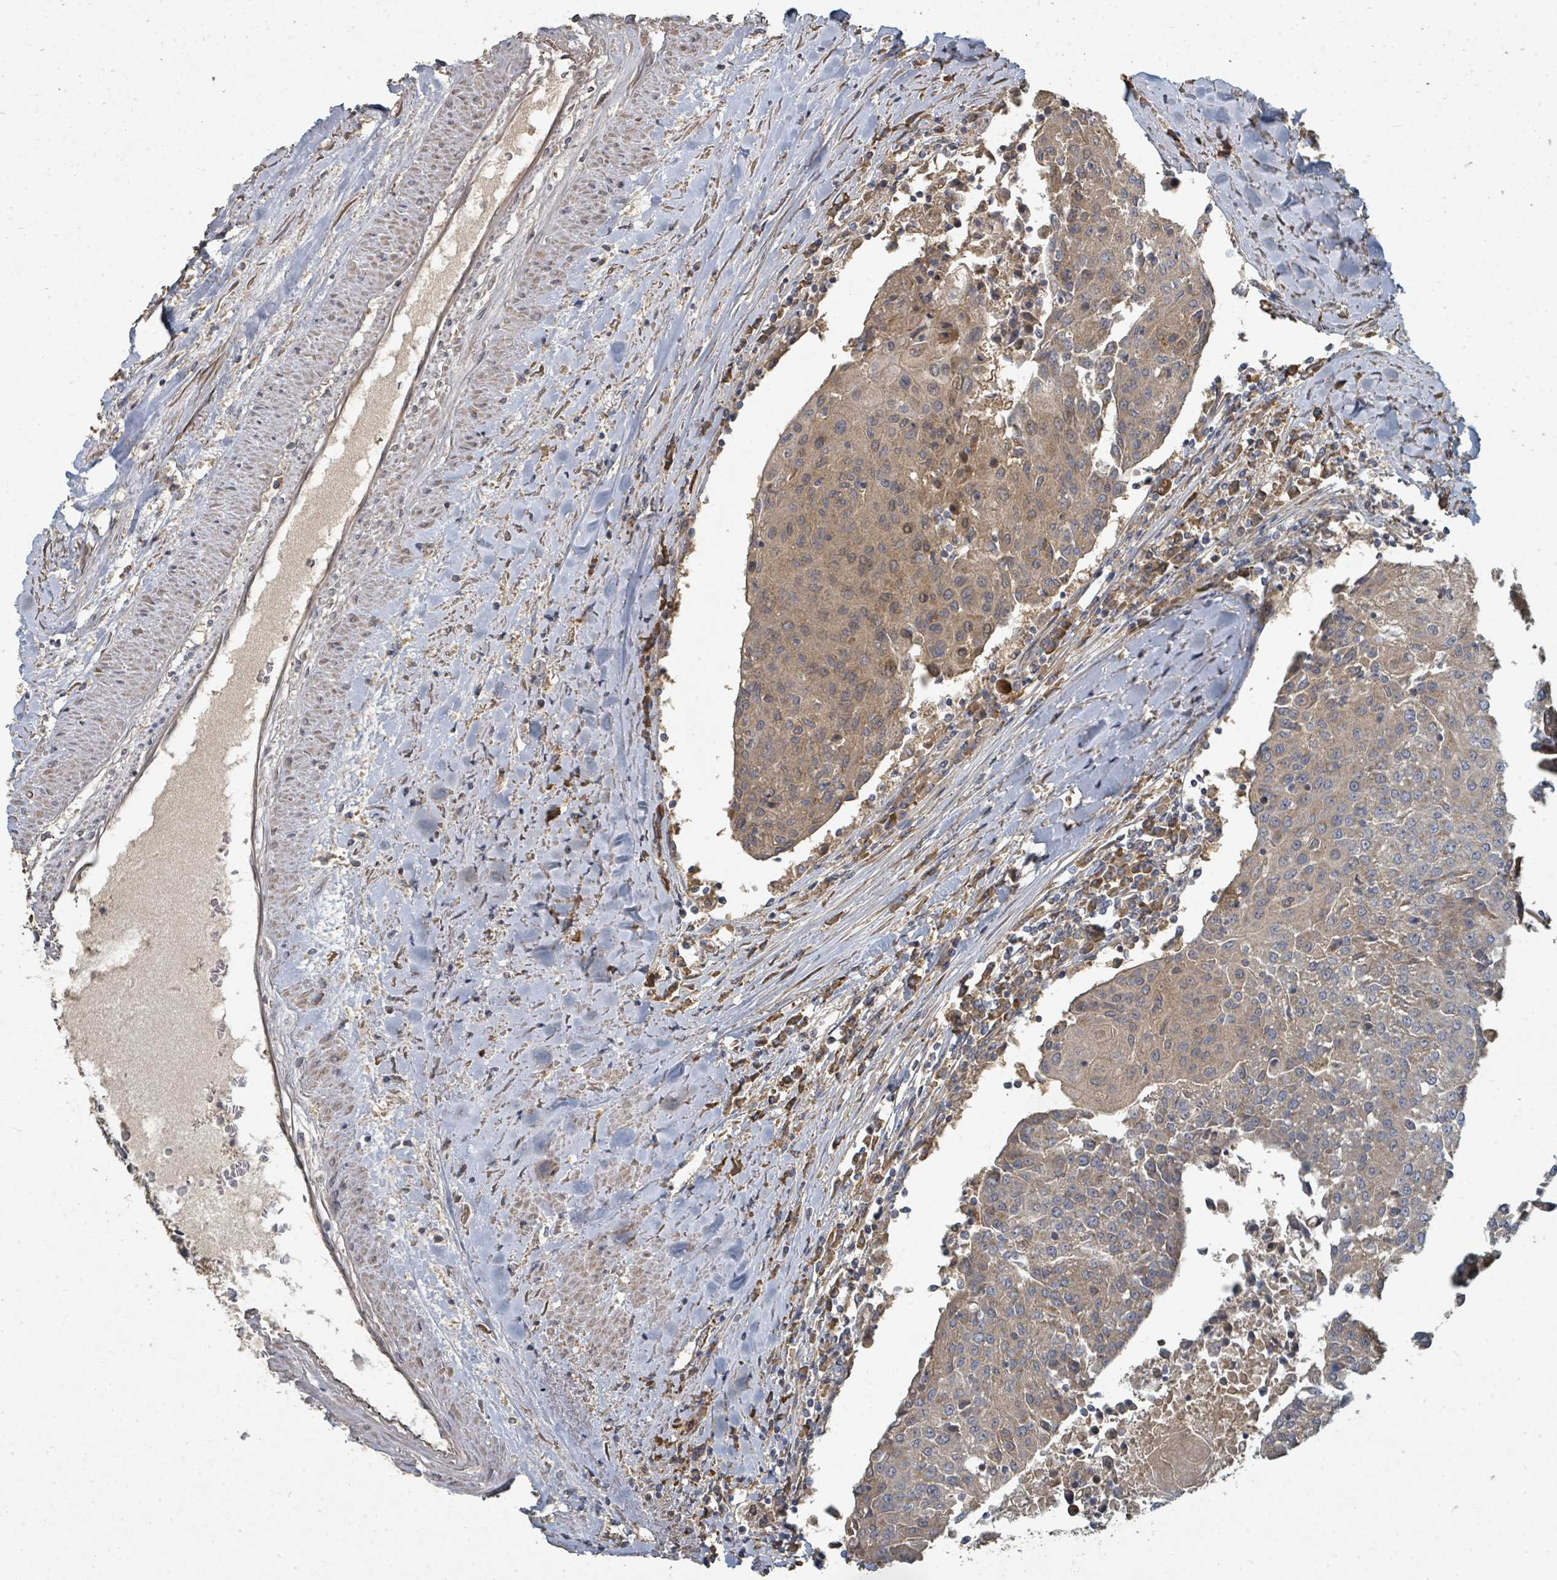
{"staining": {"intensity": "moderate", "quantity": "25%-75%", "location": "cytoplasmic/membranous"}, "tissue": "urothelial cancer", "cell_type": "Tumor cells", "image_type": "cancer", "snomed": [{"axis": "morphology", "description": "Urothelial carcinoma, High grade"}, {"axis": "topography", "description": "Urinary bladder"}], "caption": "Protein staining of urothelial cancer tissue demonstrates moderate cytoplasmic/membranous positivity in approximately 25%-75% of tumor cells.", "gene": "WDFY1", "patient": {"sex": "female", "age": 85}}